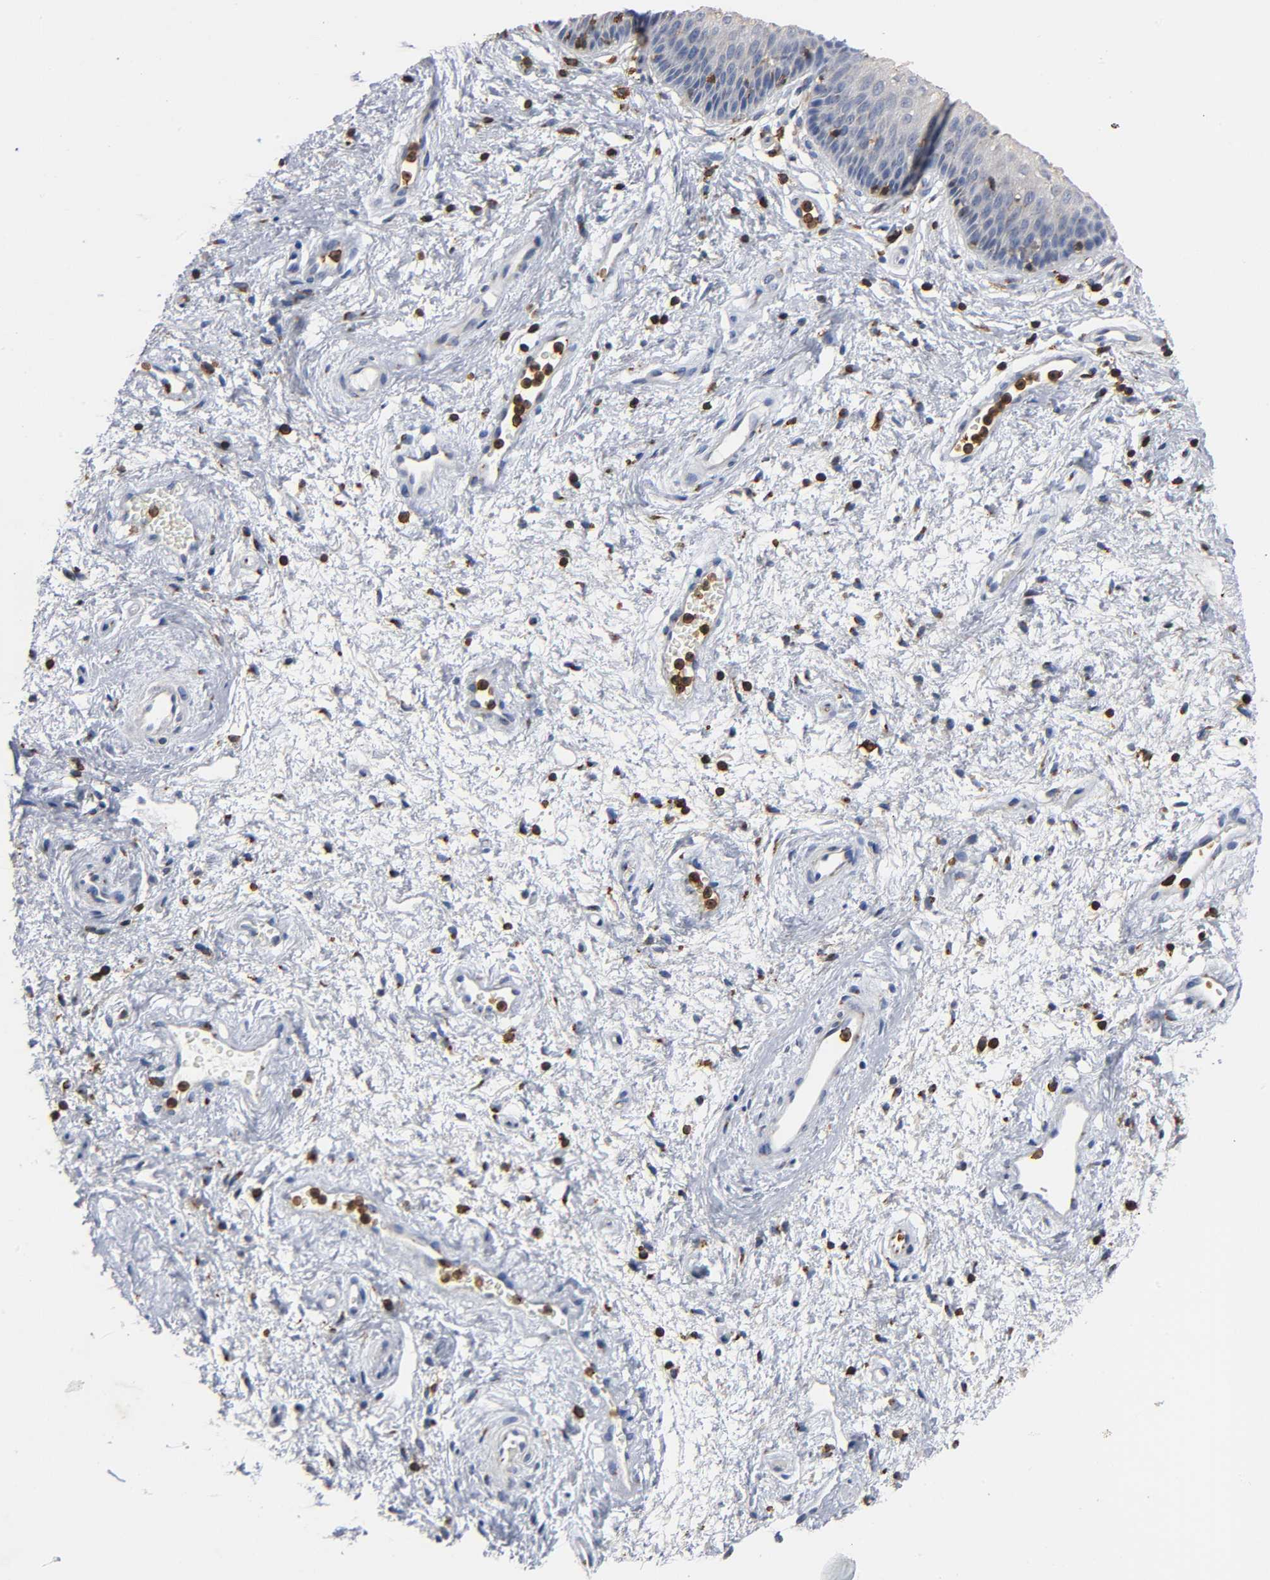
{"staining": {"intensity": "moderate", "quantity": "<25%", "location": "cytoplasmic/membranous"}, "tissue": "vagina", "cell_type": "Squamous epithelial cells", "image_type": "normal", "snomed": [{"axis": "morphology", "description": "Normal tissue, NOS"}, {"axis": "topography", "description": "Vagina"}], "caption": "An immunohistochemistry (IHC) photomicrograph of benign tissue is shown. Protein staining in brown highlights moderate cytoplasmic/membranous positivity in vagina within squamous epithelial cells.", "gene": "CAPN10", "patient": {"sex": "female", "age": 34}}